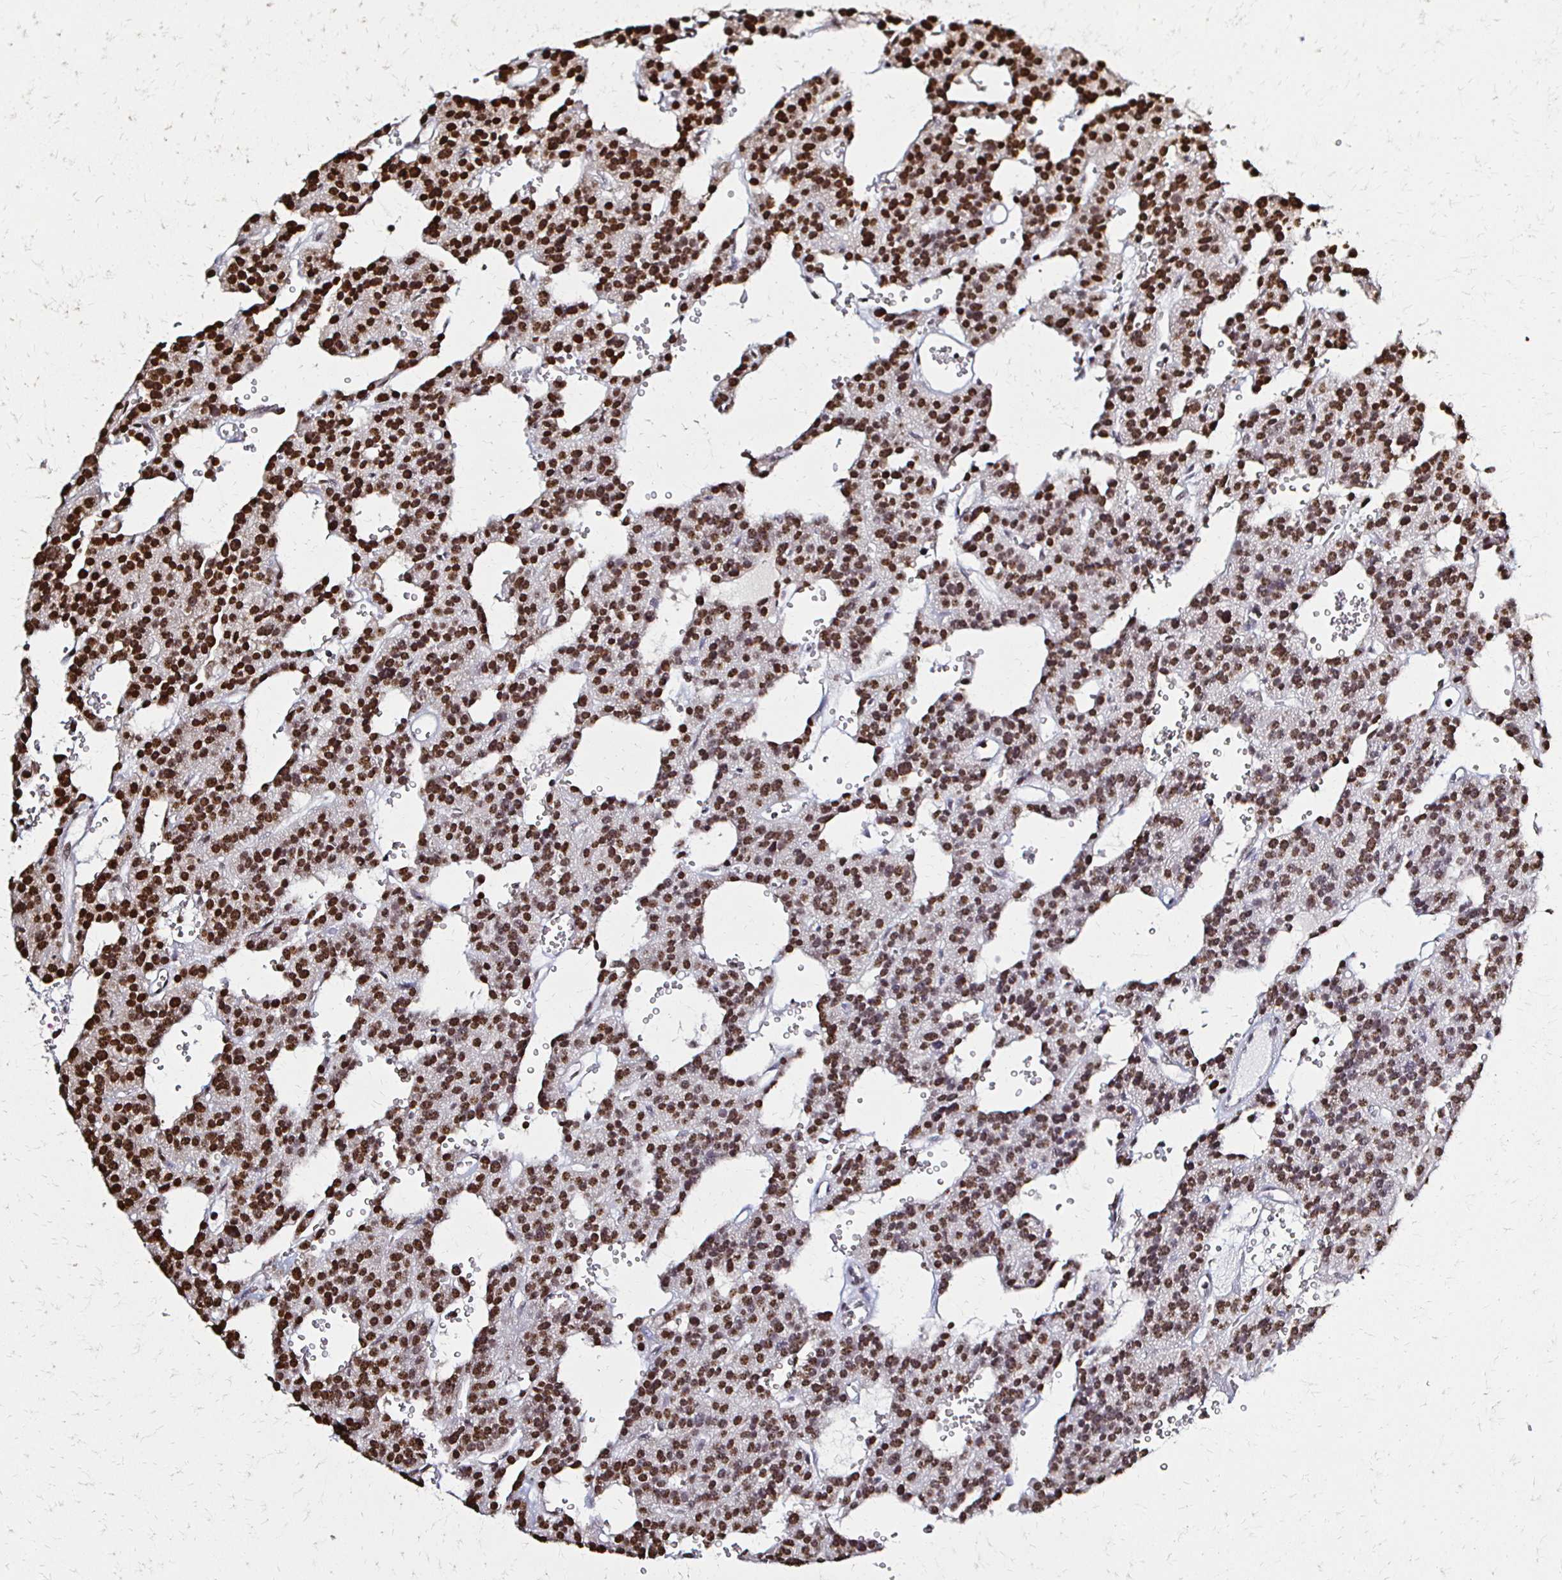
{"staining": {"intensity": "strong", "quantity": ">75%", "location": "nuclear"}, "tissue": "carcinoid", "cell_type": "Tumor cells", "image_type": "cancer", "snomed": [{"axis": "morphology", "description": "Carcinoid, malignant, NOS"}, {"axis": "topography", "description": "Lung"}], "caption": "An immunohistochemistry micrograph of neoplastic tissue is shown. Protein staining in brown shows strong nuclear positivity in carcinoid within tumor cells.", "gene": "HOXA9", "patient": {"sex": "female", "age": 71}}